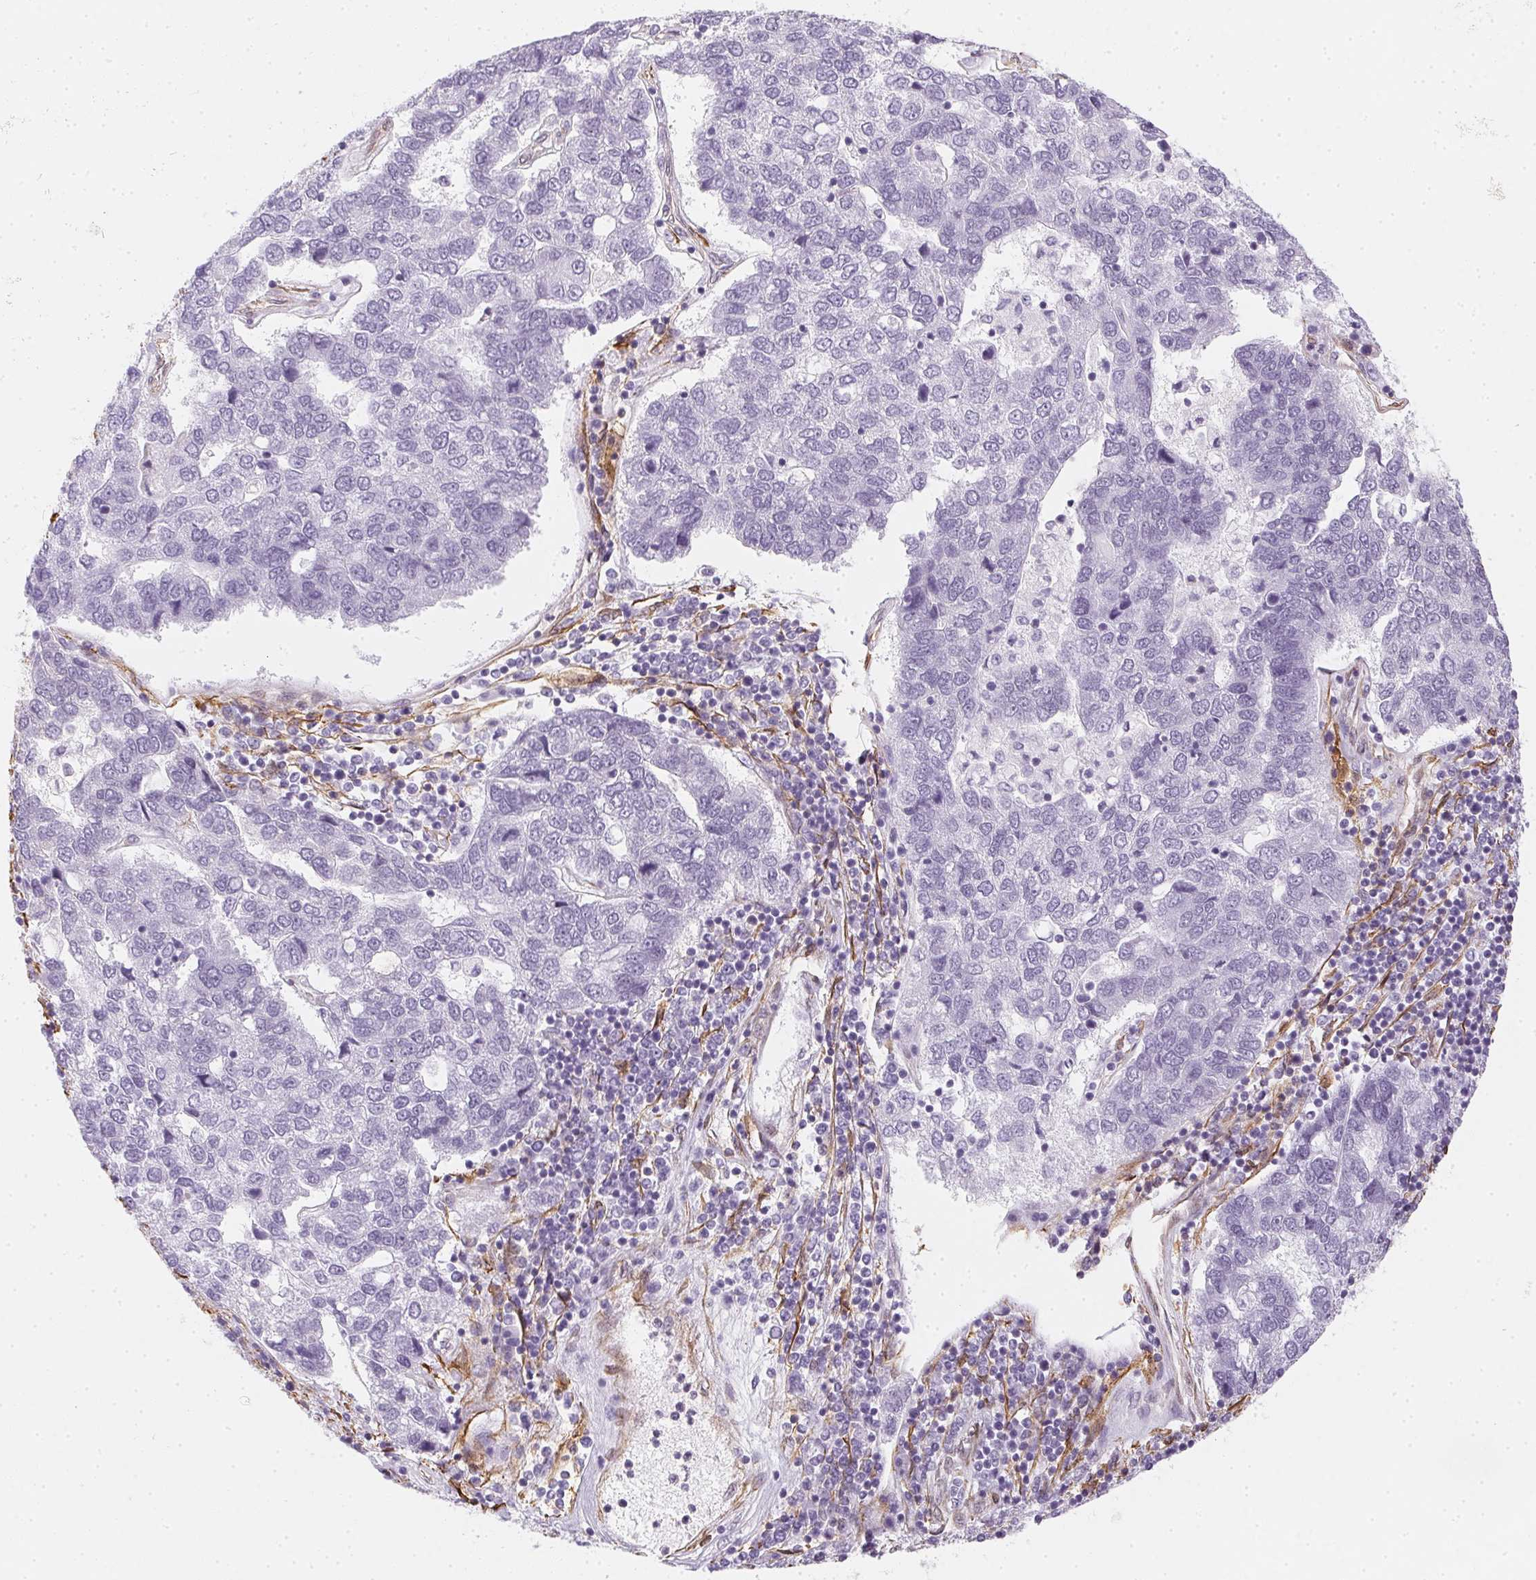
{"staining": {"intensity": "negative", "quantity": "none", "location": "none"}, "tissue": "pancreatic cancer", "cell_type": "Tumor cells", "image_type": "cancer", "snomed": [{"axis": "morphology", "description": "Adenocarcinoma, NOS"}, {"axis": "topography", "description": "Pancreas"}], "caption": "Immunohistochemistry (IHC) of human pancreatic cancer displays no expression in tumor cells. Nuclei are stained in blue.", "gene": "RSBN1", "patient": {"sex": "female", "age": 61}}